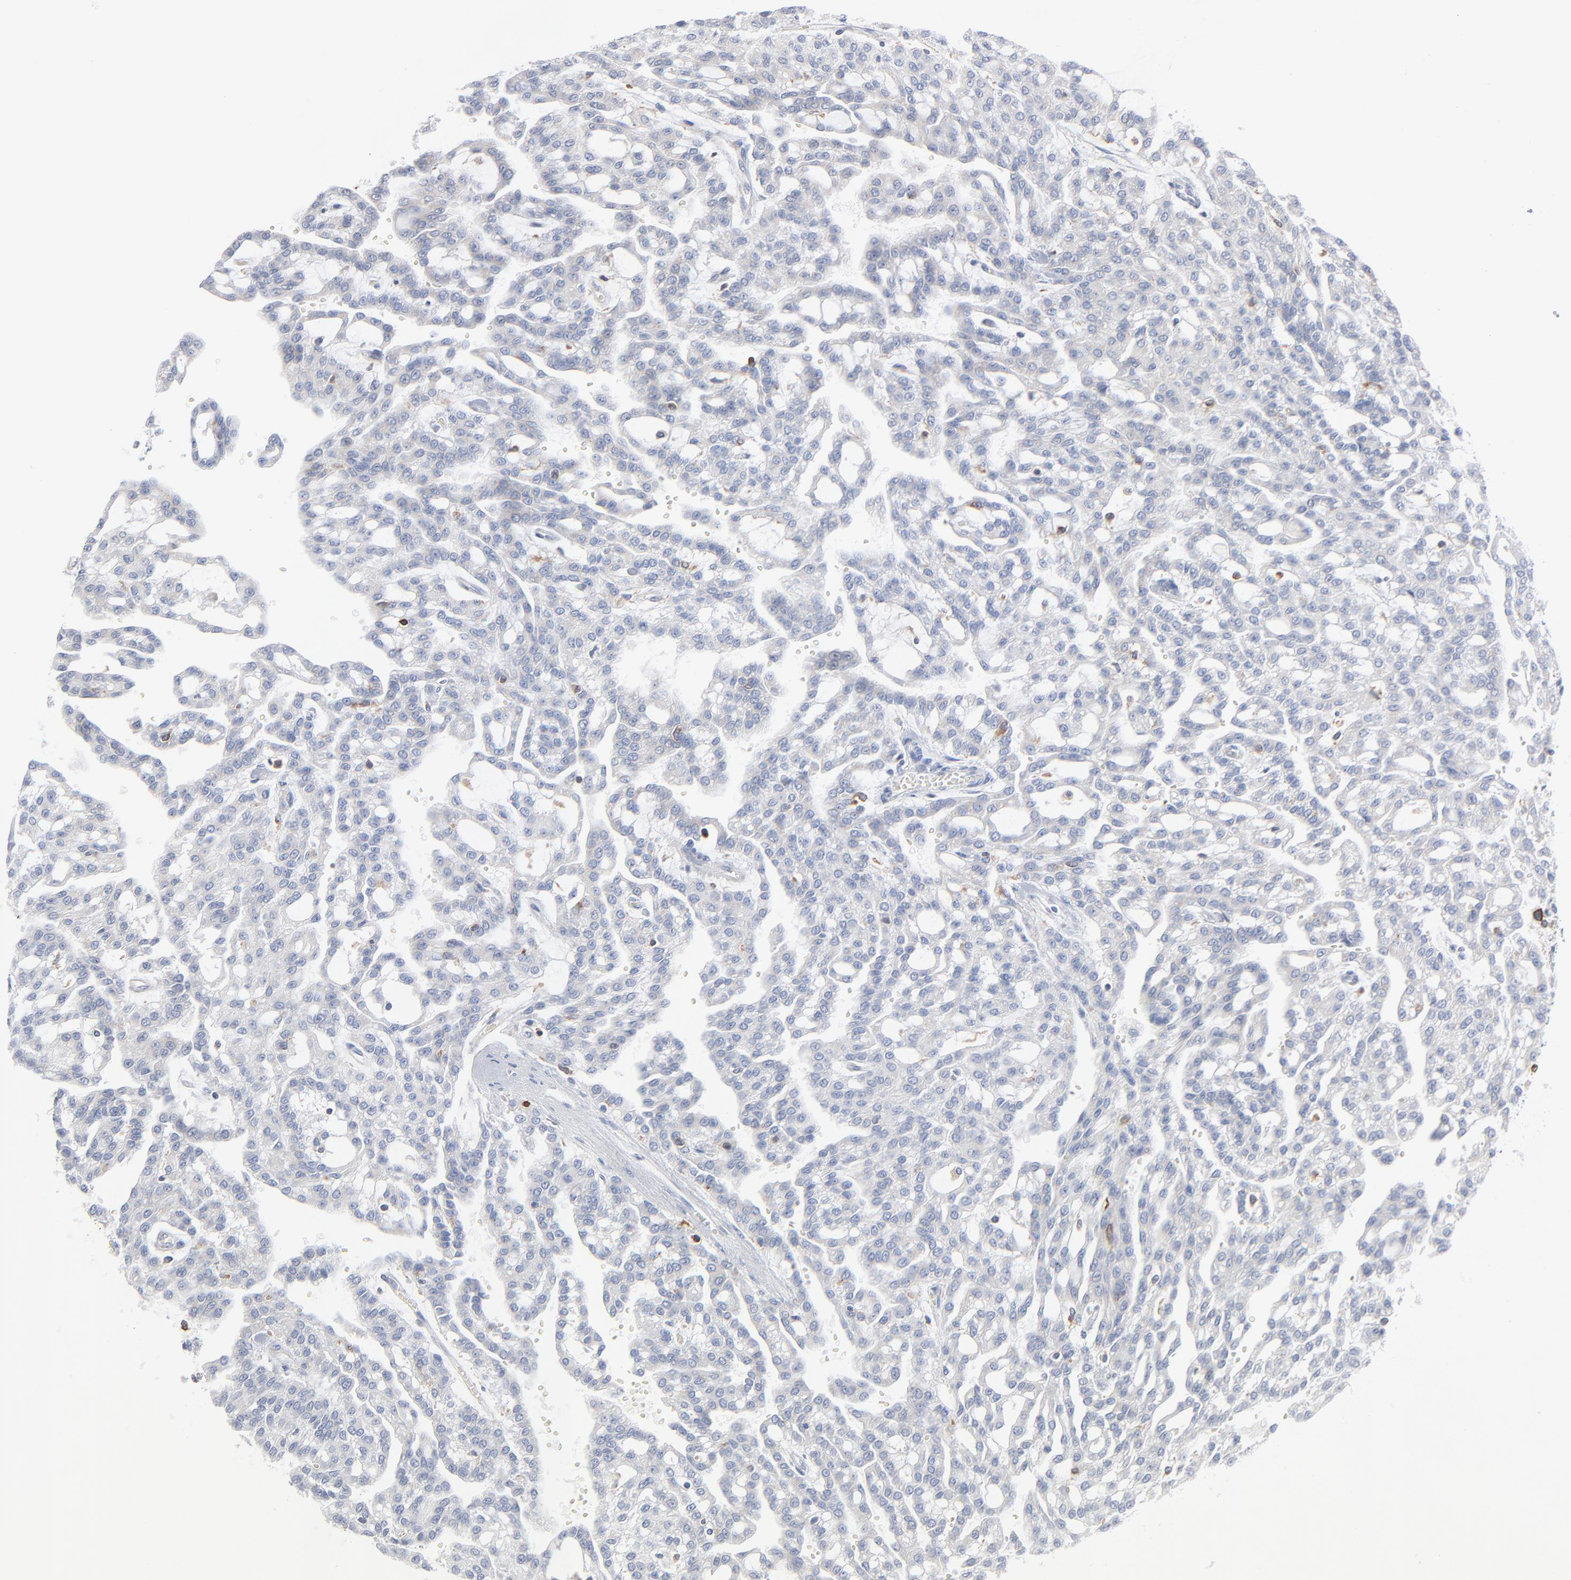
{"staining": {"intensity": "negative", "quantity": "none", "location": "none"}, "tissue": "renal cancer", "cell_type": "Tumor cells", "image_type": "cancer", "snomed": [{"axis": "morphology", "description": "Adenocarcinoma, NOS"}, {"axis": "topography", "description": "Kidney"}], "caption": "Histopathology image shows no significant protein staining in tumor cells of renal cancer (adenocarcinoma).", "gene": "SH3KBP1", "patient": {"sex": "male", "age": 63}}